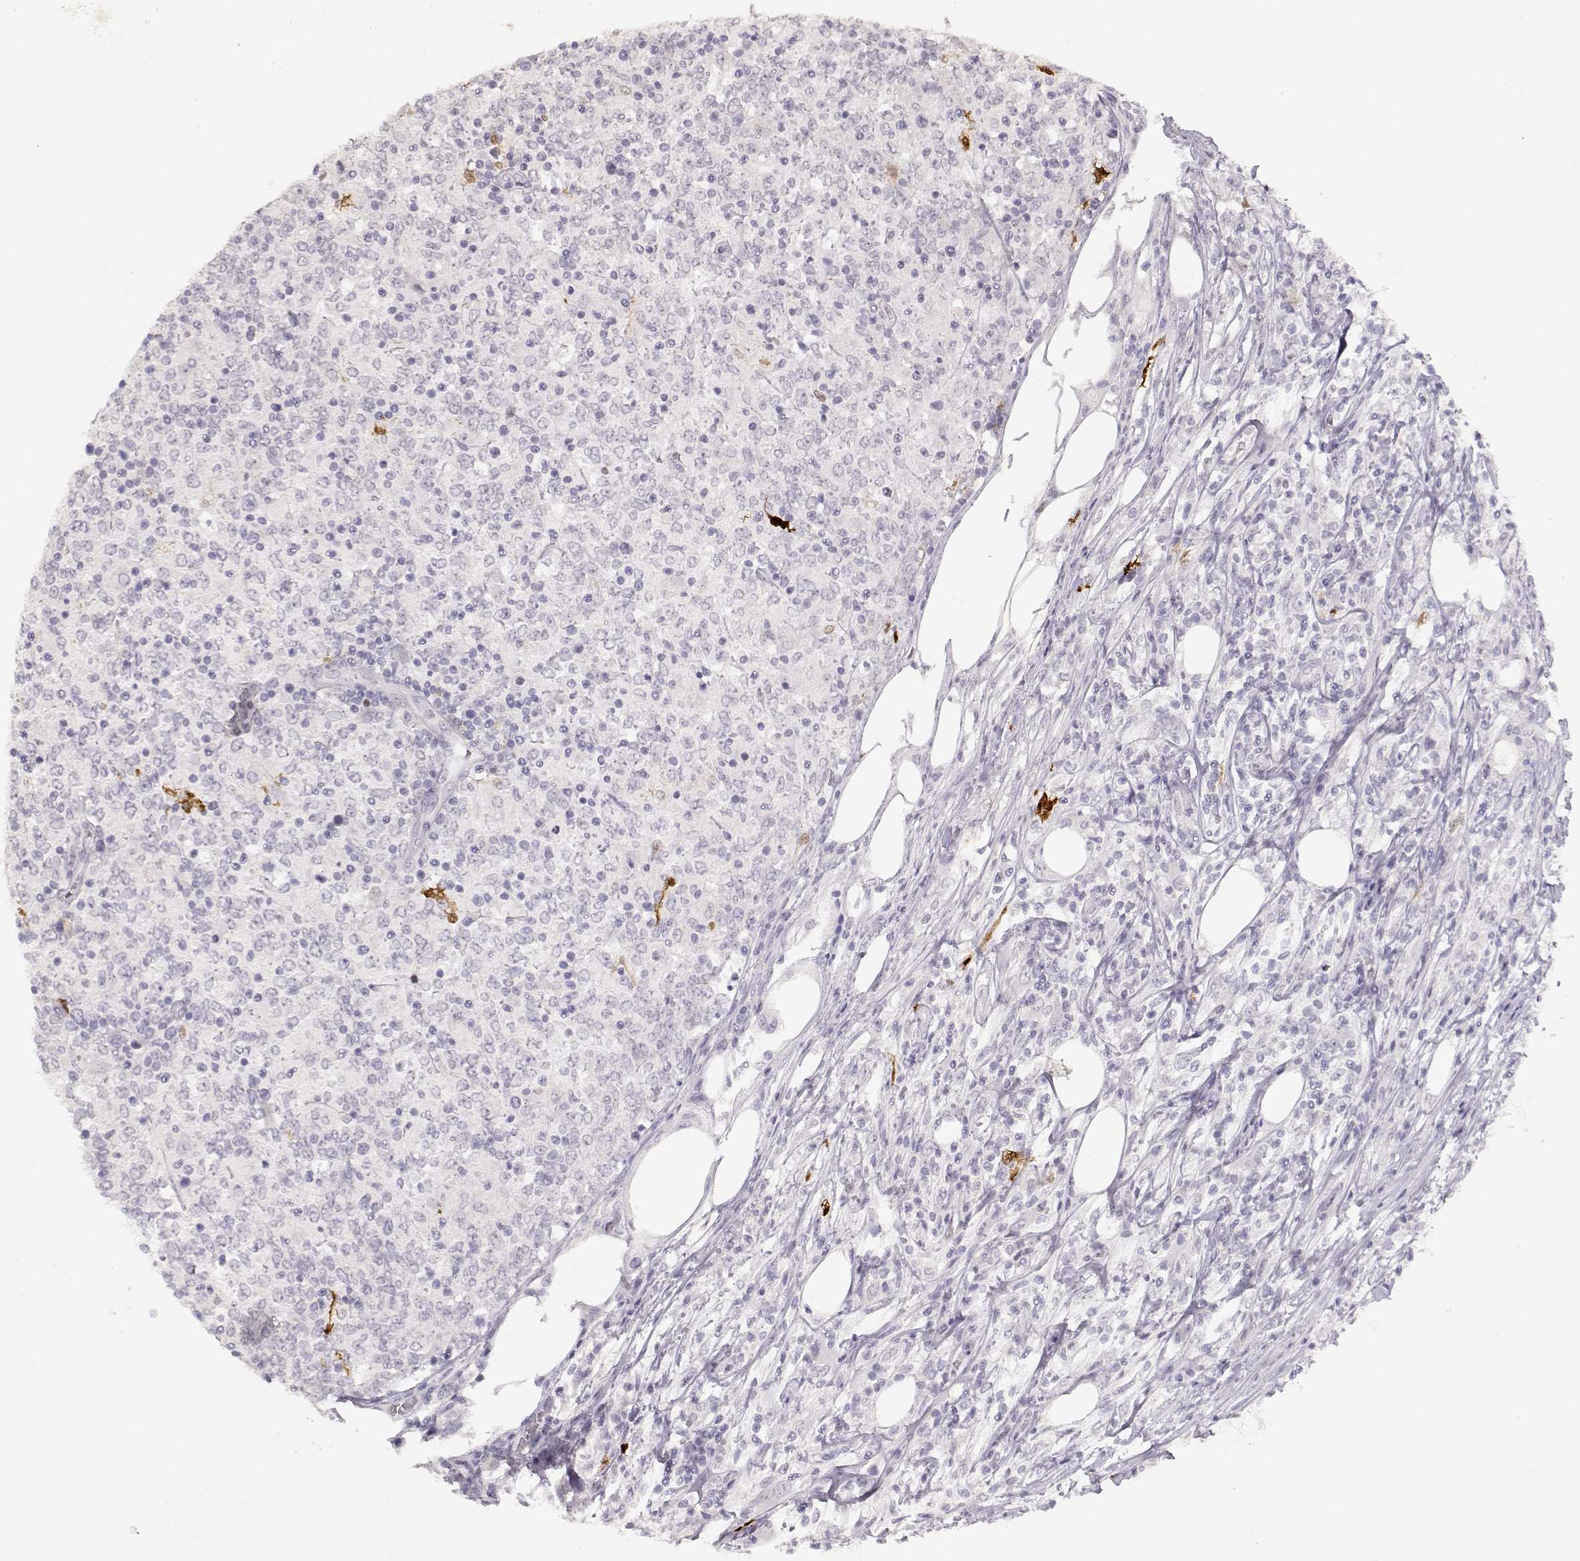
{"staining": {"intensity": "negative", "quantity": "none", "location": "none"}, "tissue": "lymphoma", "cell_type": "Tumor cells", "image_type": "cancer", "snomed": [{"axis": "morphology", "description": "Malignant lymphoma, non-Hodgkin's type, High grade"}, {"axis": "topography", "description": "Lymph node"}], "caption": "Photomicrograph shows no significant protein positivity in tumor cells of lymphoma.", "gene": "S100B", "patient": {"sex": "female", "age": 84}}